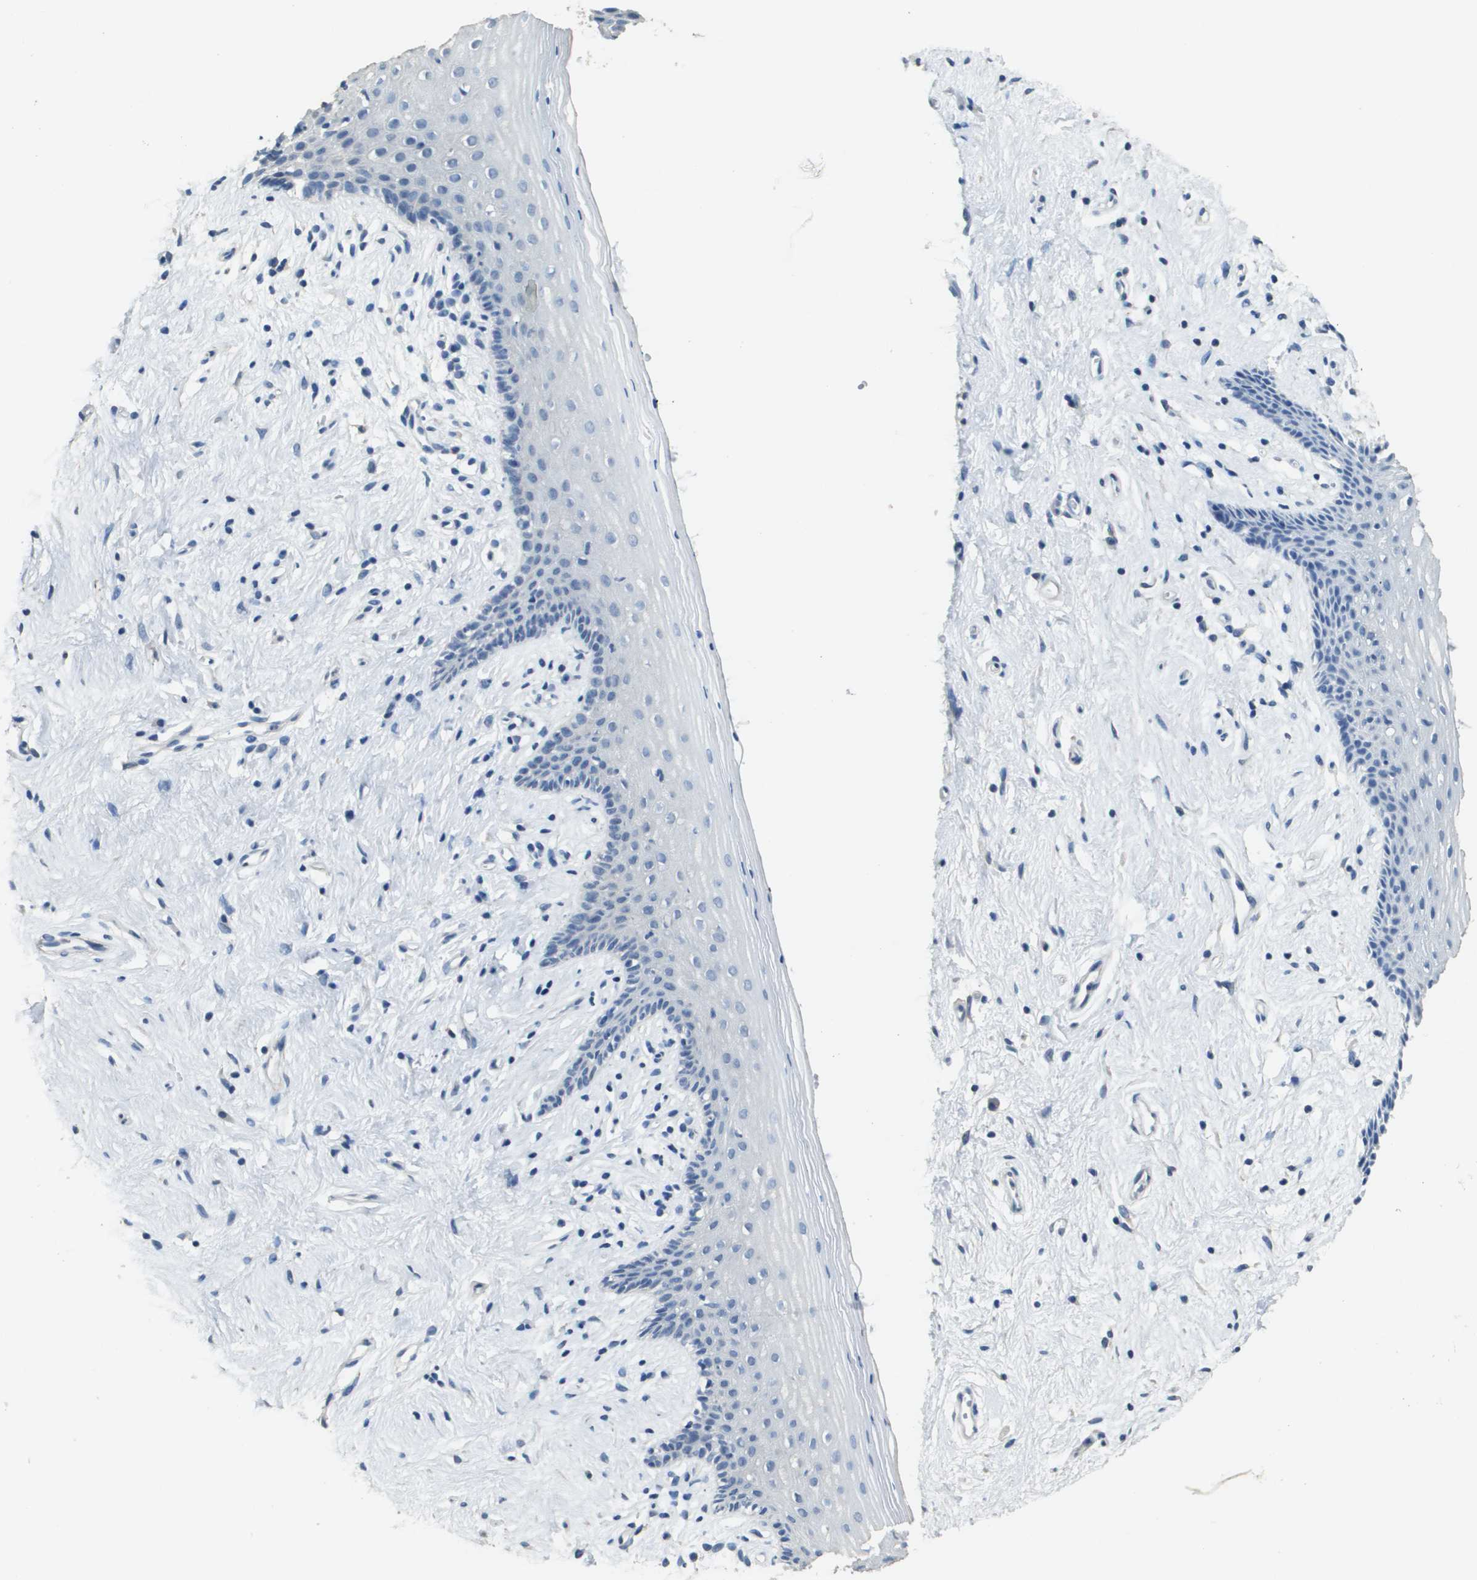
{"staining": {"intensity": "negative", "quantity": "none", "location": "none"}, "tissue": "vagina", "cell_type": "Squamous epithelial cells", "image_type": "normal", "snomed": [{"axis": "morphology", "description": "Normal tissue, NOS"}, {"axis": "topography", "description": "Vagina"}], "caption": "DAB immunohistochemical staining of normal human vagina displays no significant positivity in squamous epithelial cells. The staining was performed using DAB (3,3'-diaminobenzidine) to visualize the protein expression in brown, while the nuclei were stained in blue with hematoxylin (Magnification: 20x).", "gene": "MT3", "patient": {"sex": "female", "age": 44}}